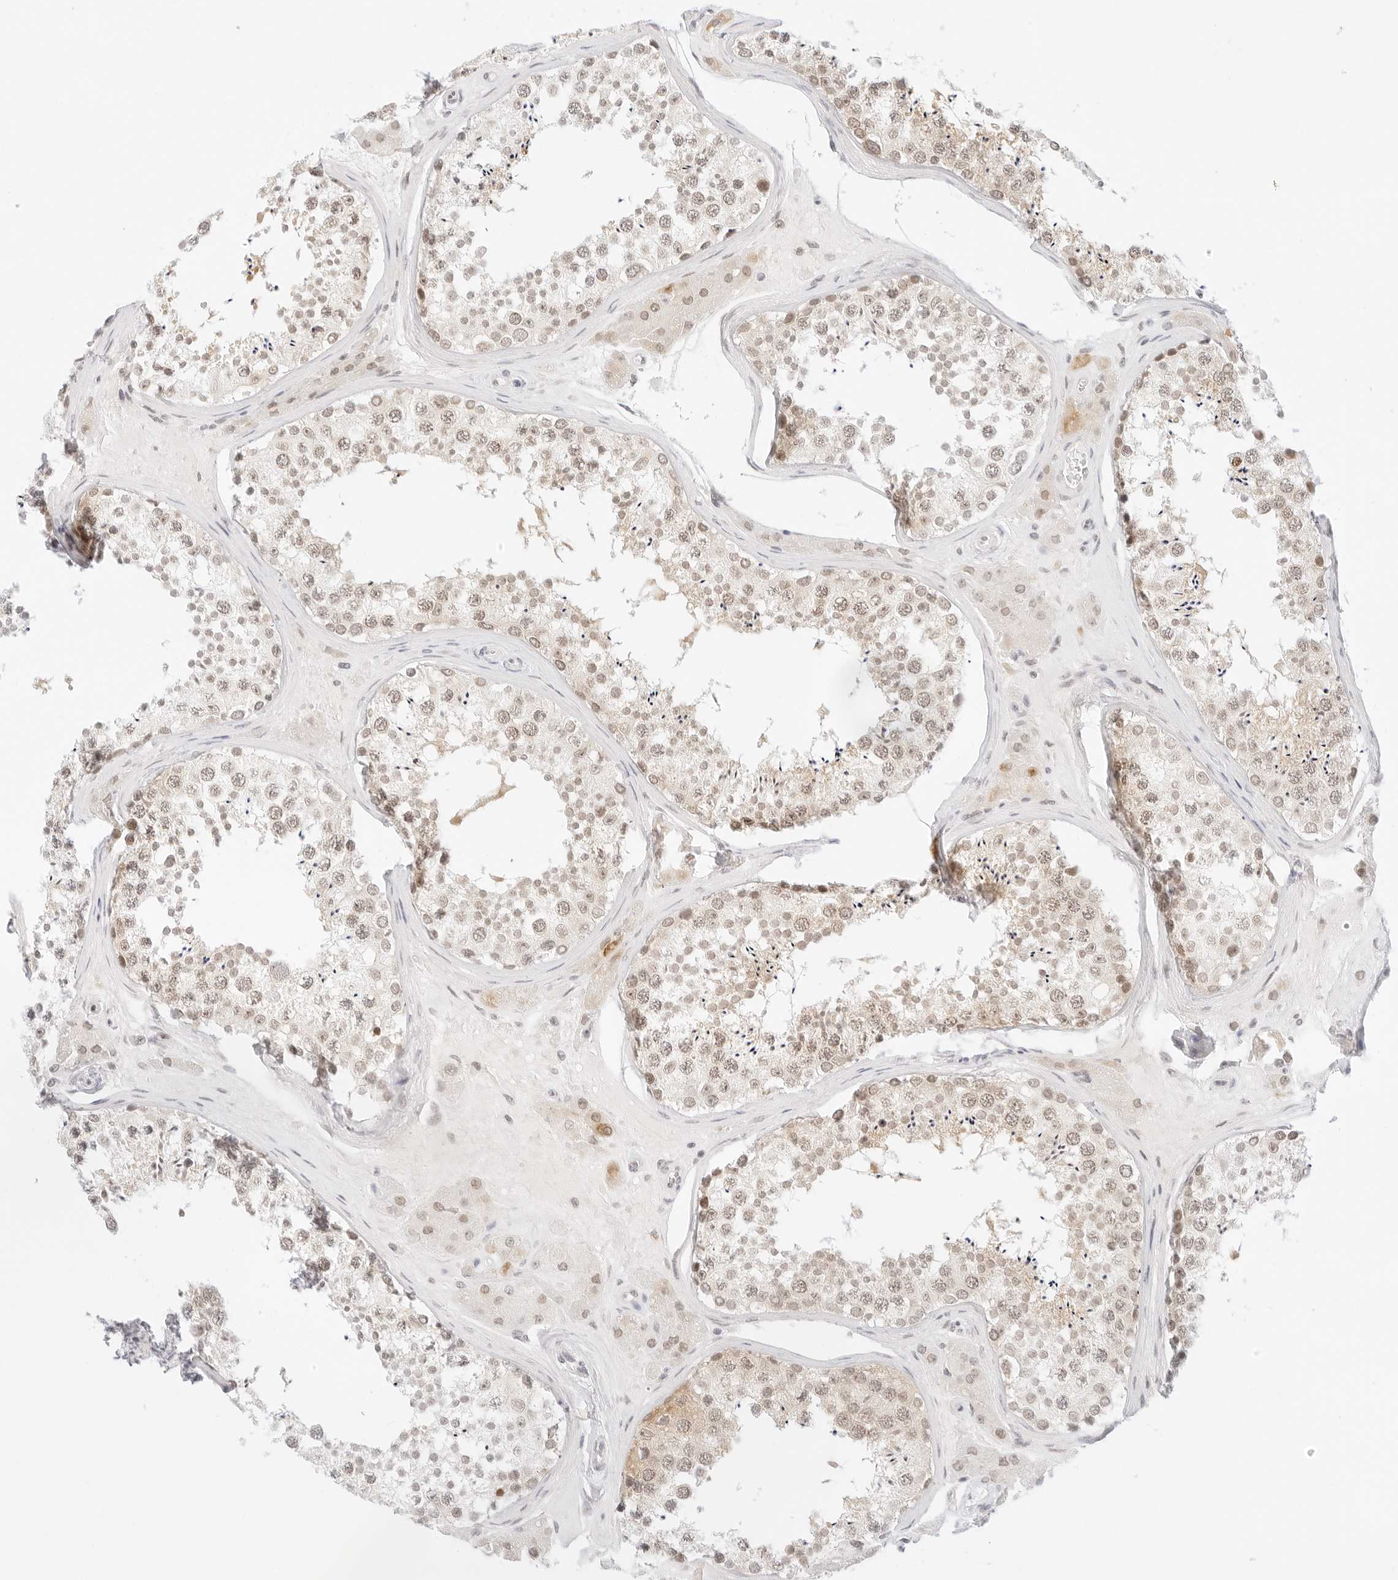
{"staining": {"intensity": "weak", "quantity": "25%-75%", "location": "cytoplasmic/membranous,nuclear"}, "tissue": "testis", "cell_type": "Cells in seminiferous ducts", "image_type": "normal", "snomed": [{"axis": "morphology", "description": "Normal tissue, NOS"}, {"axis": "topography", "description": "Testis"}], "caption": "High-power microscopy captured an IHC histopathology image of normal testis, revealing weak cytoplasmic/membranous,nuclear expression in about 25%-75% of cells in seminiferous ducts. Ihc stains the protein in brown and the nuclei are stained blue.", "gene": "POLR3C", "patient": {"sex": "male", "age": 46}}